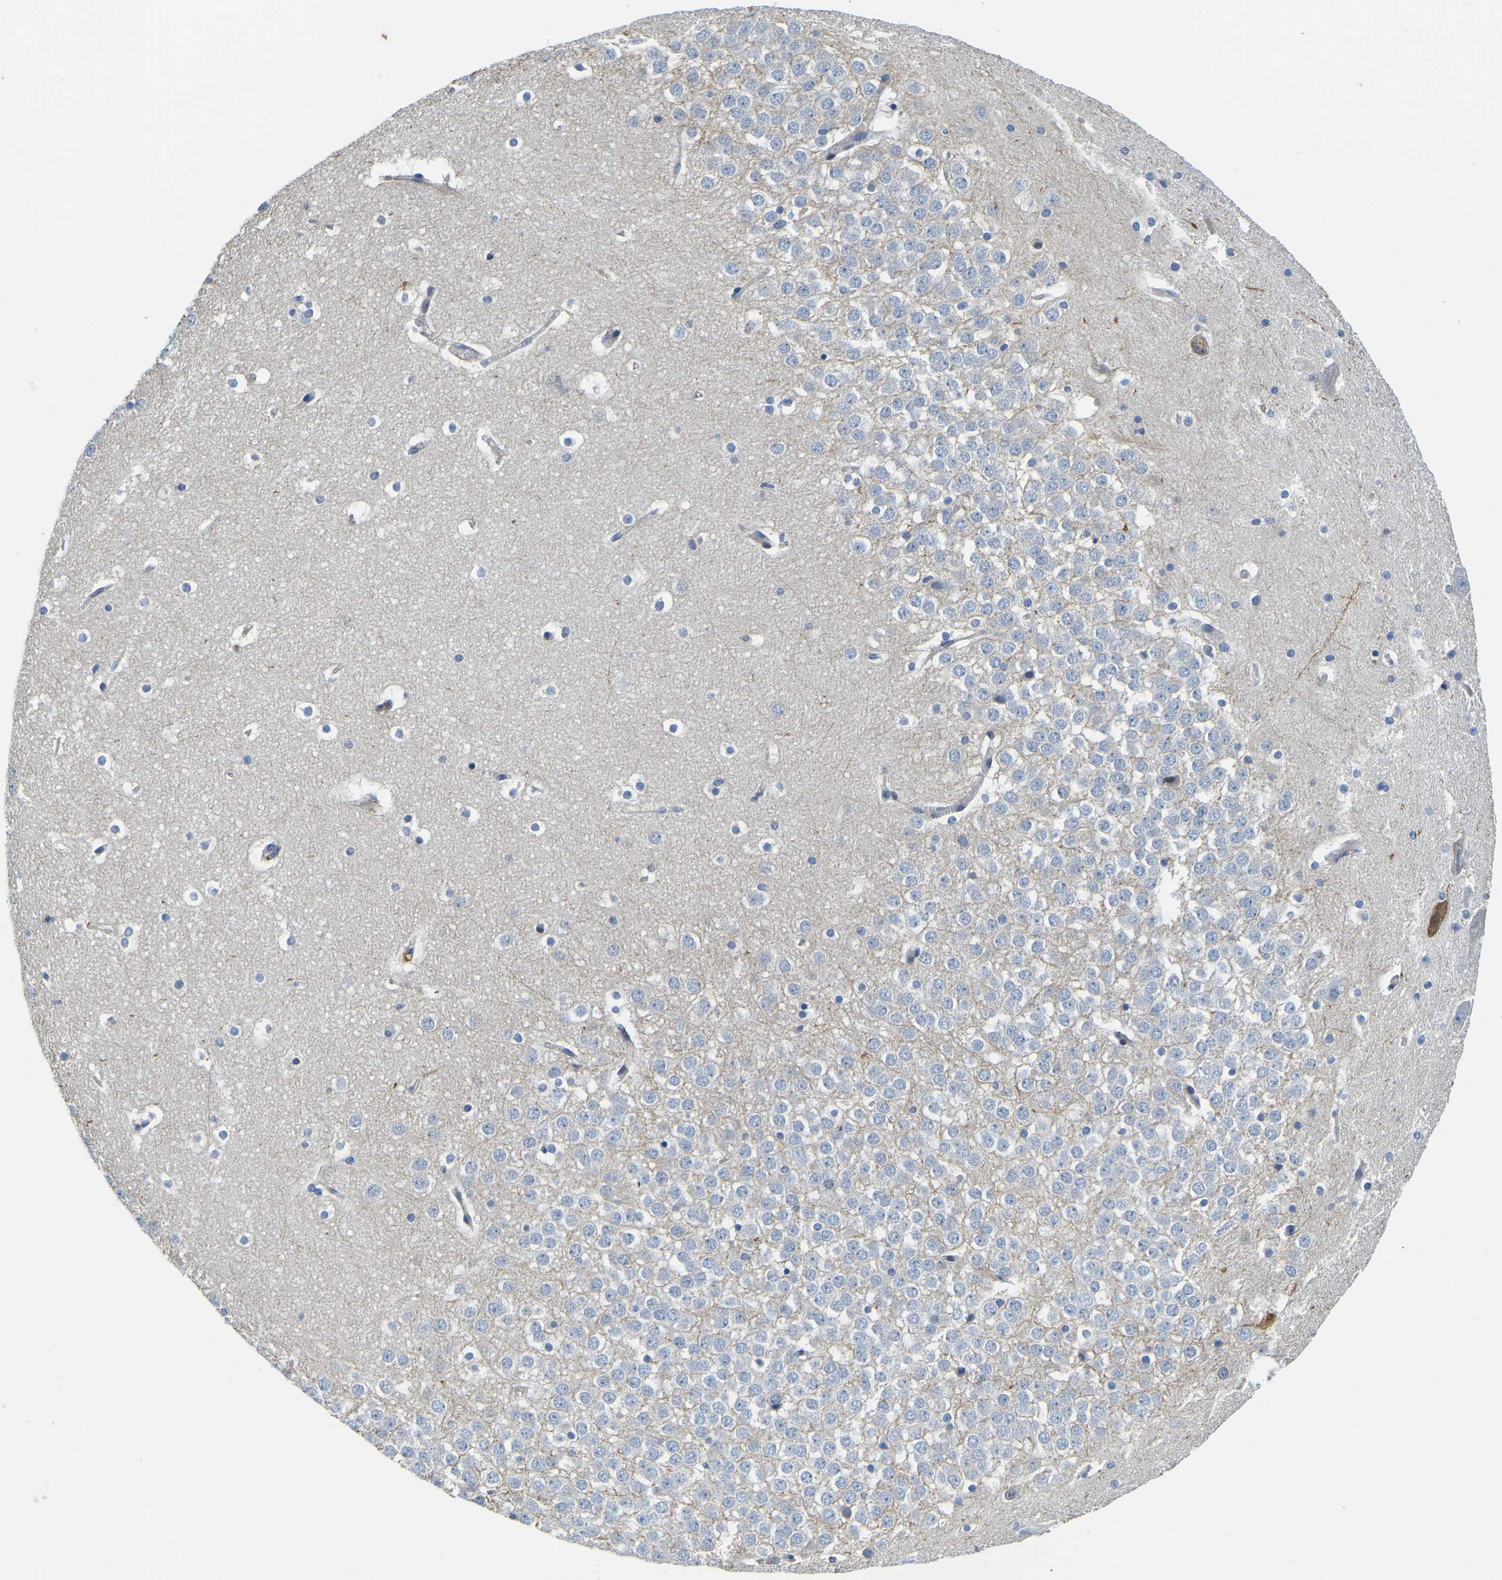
{"staining": {"intensity": "negative", "quantity": "none", "location": "none"}, "tissue": "hippocampus", "cell_type": "Glial cells", "image_type": "normal", "snomed": [{"axis": "morphology", "description": "Normal tissue, NOS"}, {"axis": "topography", "description": "Hippocampus"}], "caption": "An immunohistochemistry (IHC) micrograph of normal hippocampus is shown. There is no staining in glial cells of hippocampus. (DAB immunohistochemistry visualized using brightfield microscopy, high magnification).", "gene": "LIAS", "patient": {"sex": "male", "age": 45}}